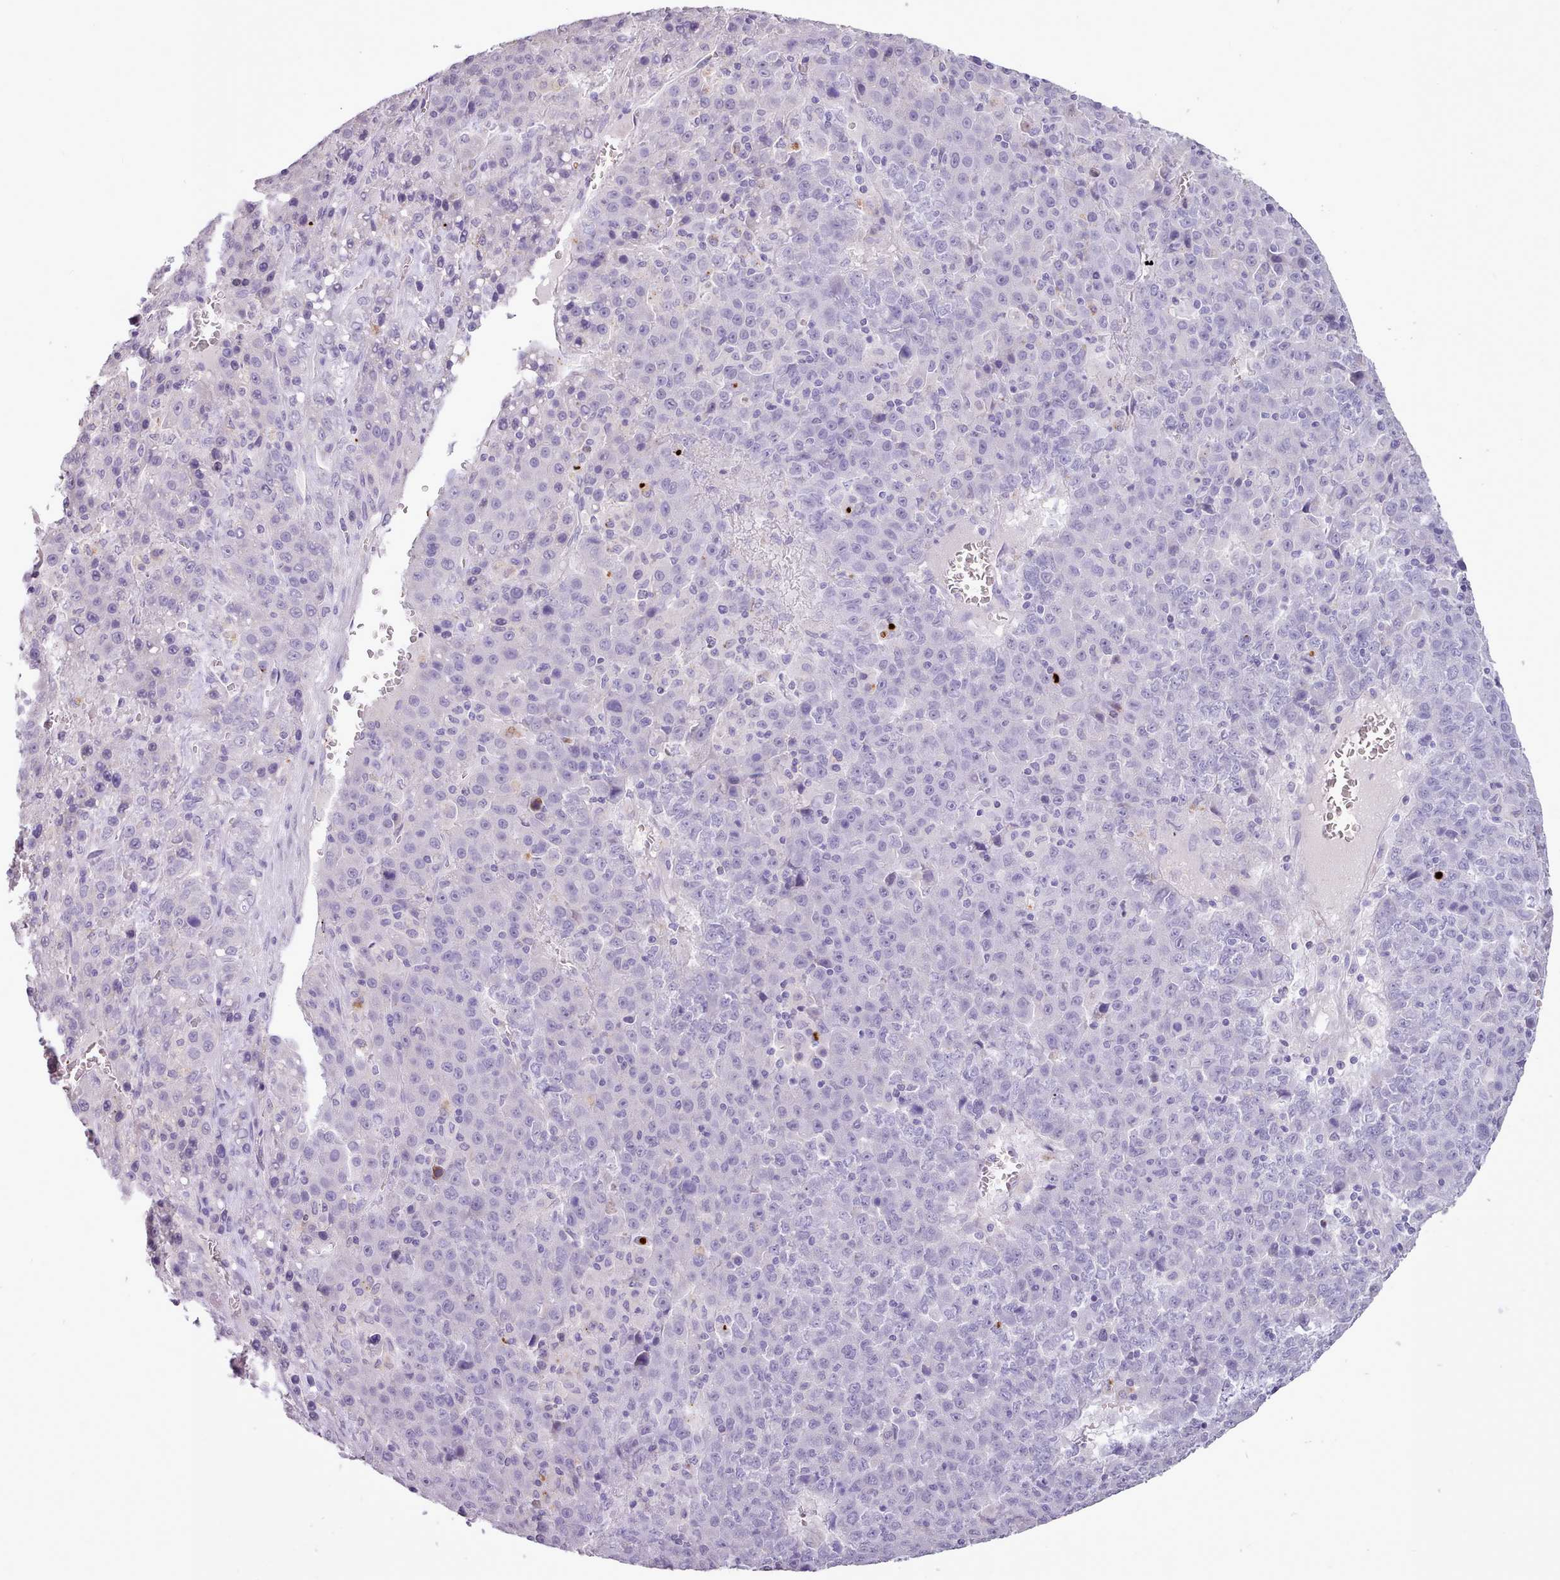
{"staining": {"intensity": "negative", "quantity": "none", "location": "none"}, "tissue": "liver cancer", "cell_type": "Tumor cells", "image_type": "cancer", "snomed": [{"axis": "morphology", "description": "Carcinoma, Hepatocellular, NOS"}, {"axis": "topography", "description": "Liver"}], "caption": "A high-resolution image shows IHC staining of liver cancer (hepatocellular carcinoma), which displays no significant positivity in tumor cells.", "gene": "ATRAID", "patient": {"sex": "female", "age": 53}}